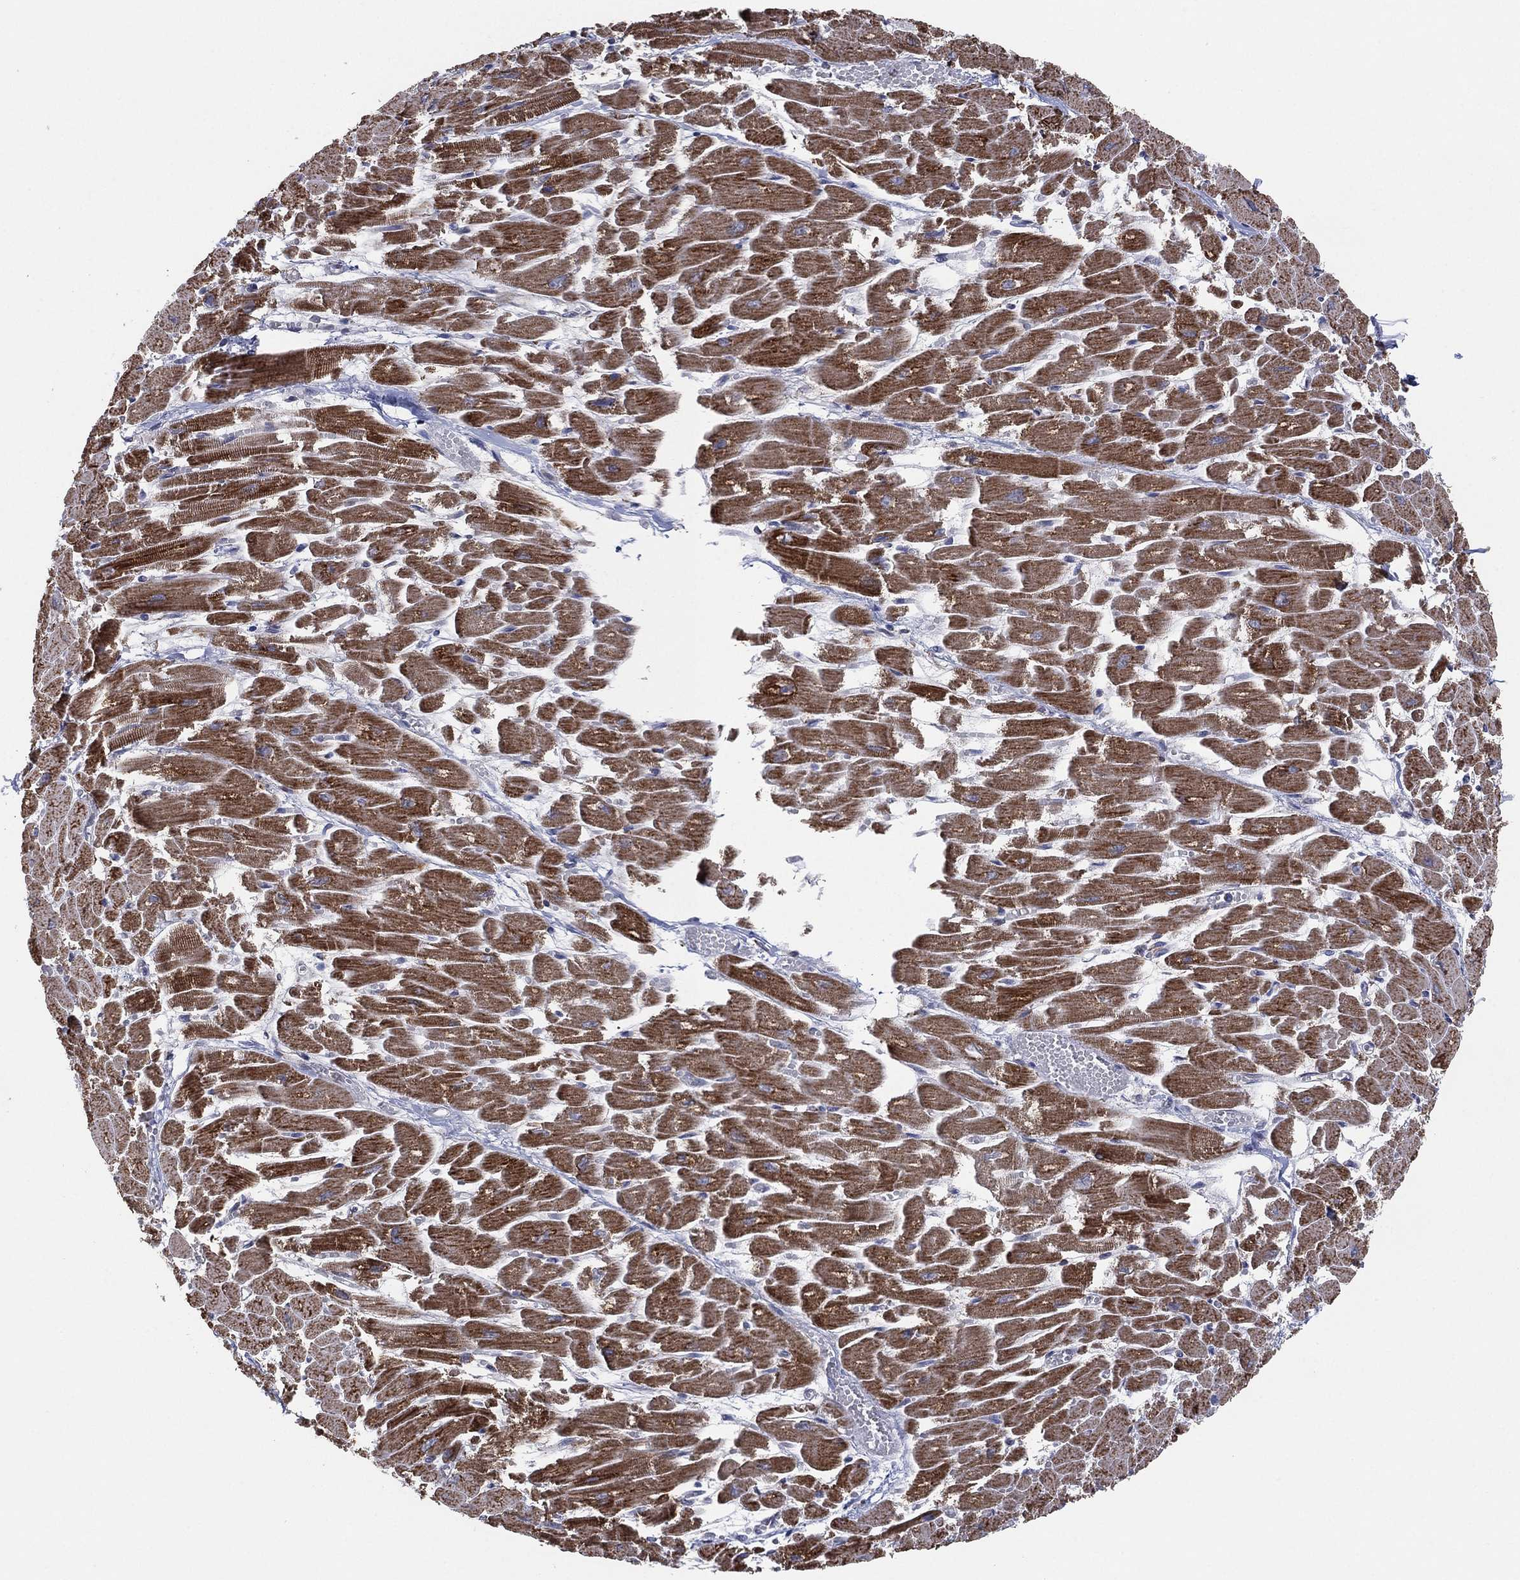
{"staining": {"intensity": "strong", "quantity": "25%-75%", "location": "cytoplasmic/membranous"}, "tissue": "heart muscle", "cell_type": "Cardiomyocytes", "image_type": "normal", "snomed": [{"axis": "morphology", "description": "Normal tissue, NOS"}, {"axis": "topography", "description": "Heart"}], "caption": "Protein staining reveals strong cytoplasmic/membranous expression in about 25%-75% of cardiomyocytes in benign heart muscle.", "gene": "PSMG4", "patient": {"sex": "female", "age": 52}}